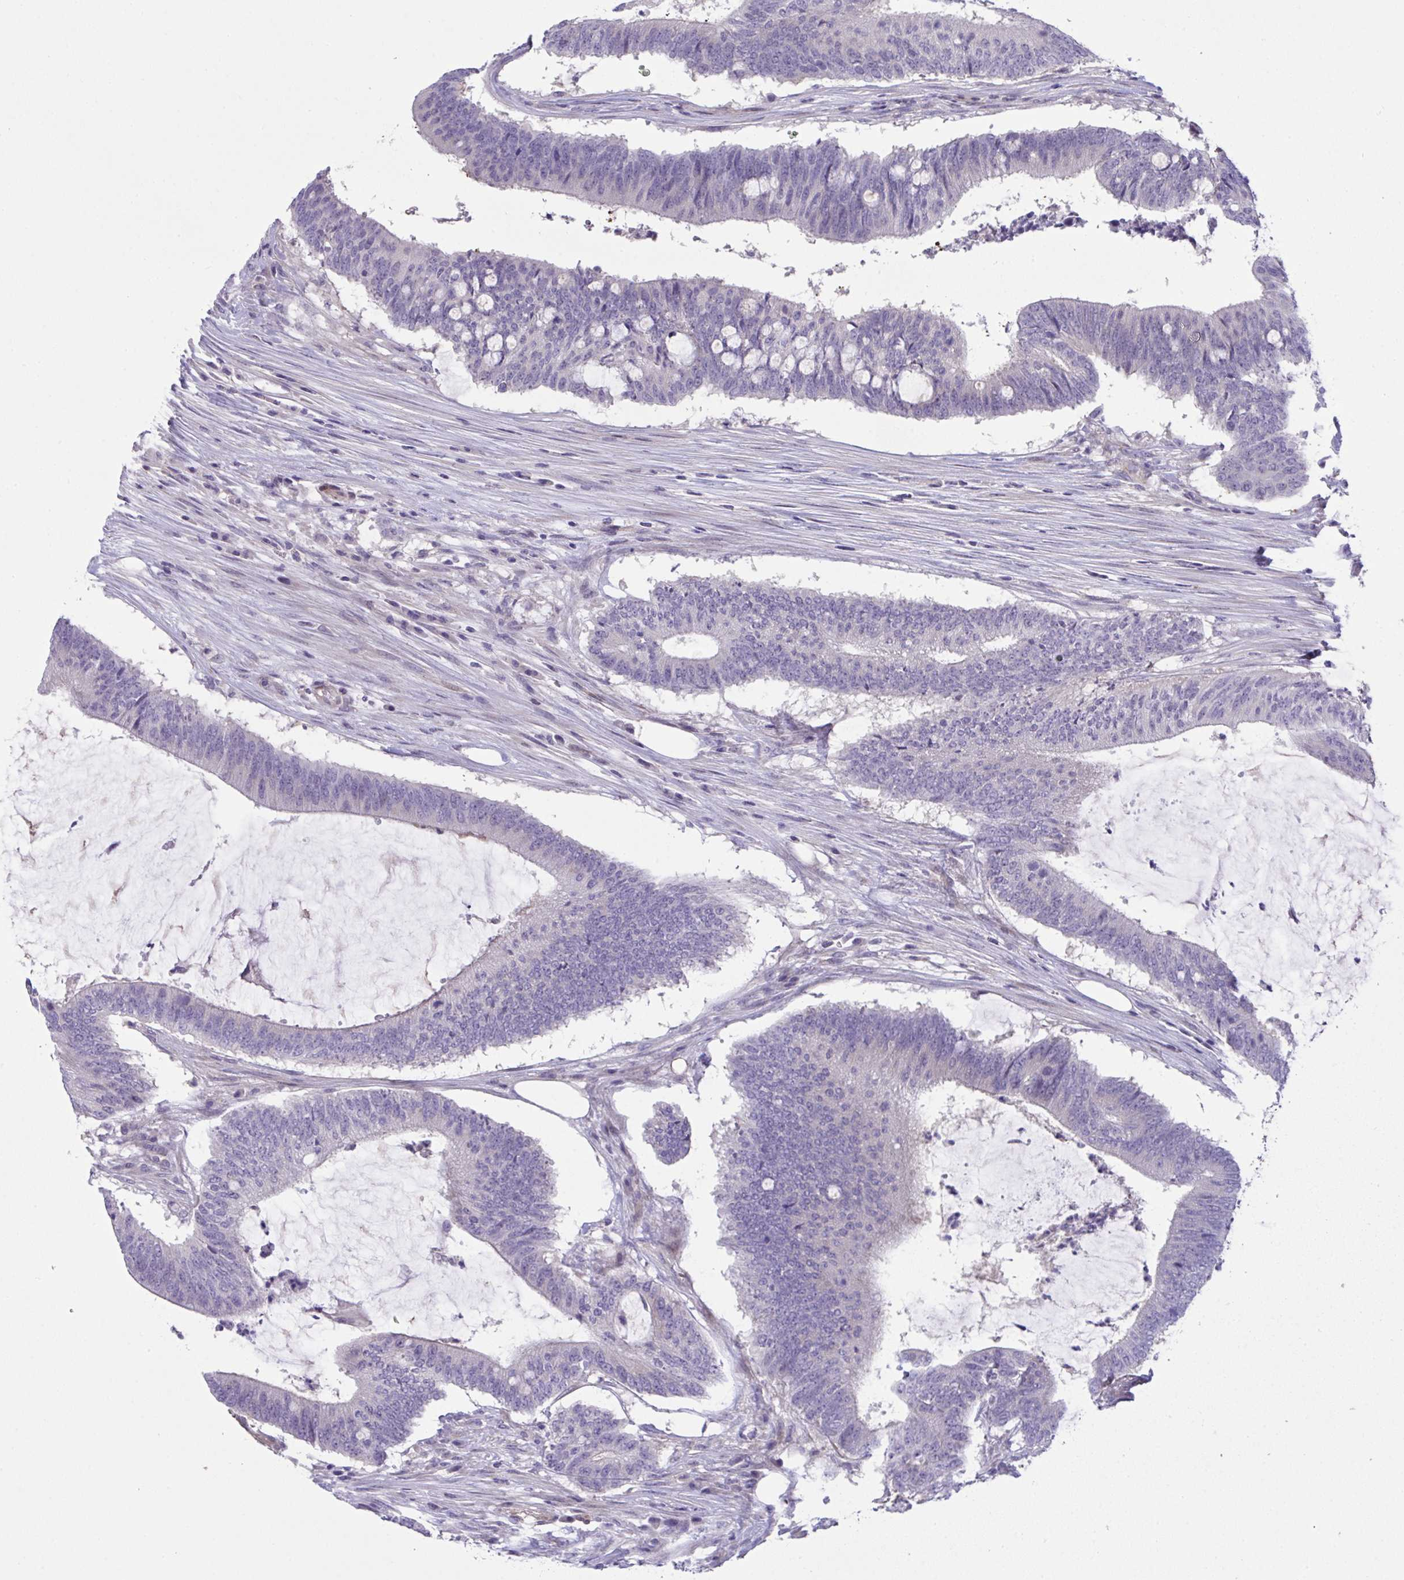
{"staining": {"intensity": "negative", "quantity": "none", "location": "none"}, "tissue": "colorectal cancer", "cell_type": "Tumor cells", "image_type": "cancer", "snomed": [{"axis": "morphology", "description": "Adenocarcinoma, NOS"}, {"axis": "topography", "description": "Colon"}], "caption": "DAB (3,3'-diaminobenzidine) immunohistochemical staining of human colorectal cancer demonstrates no significant expression in tumor cells.", "gene": "RHOXF1", "patient": {"sex": "female", "age": 43}}